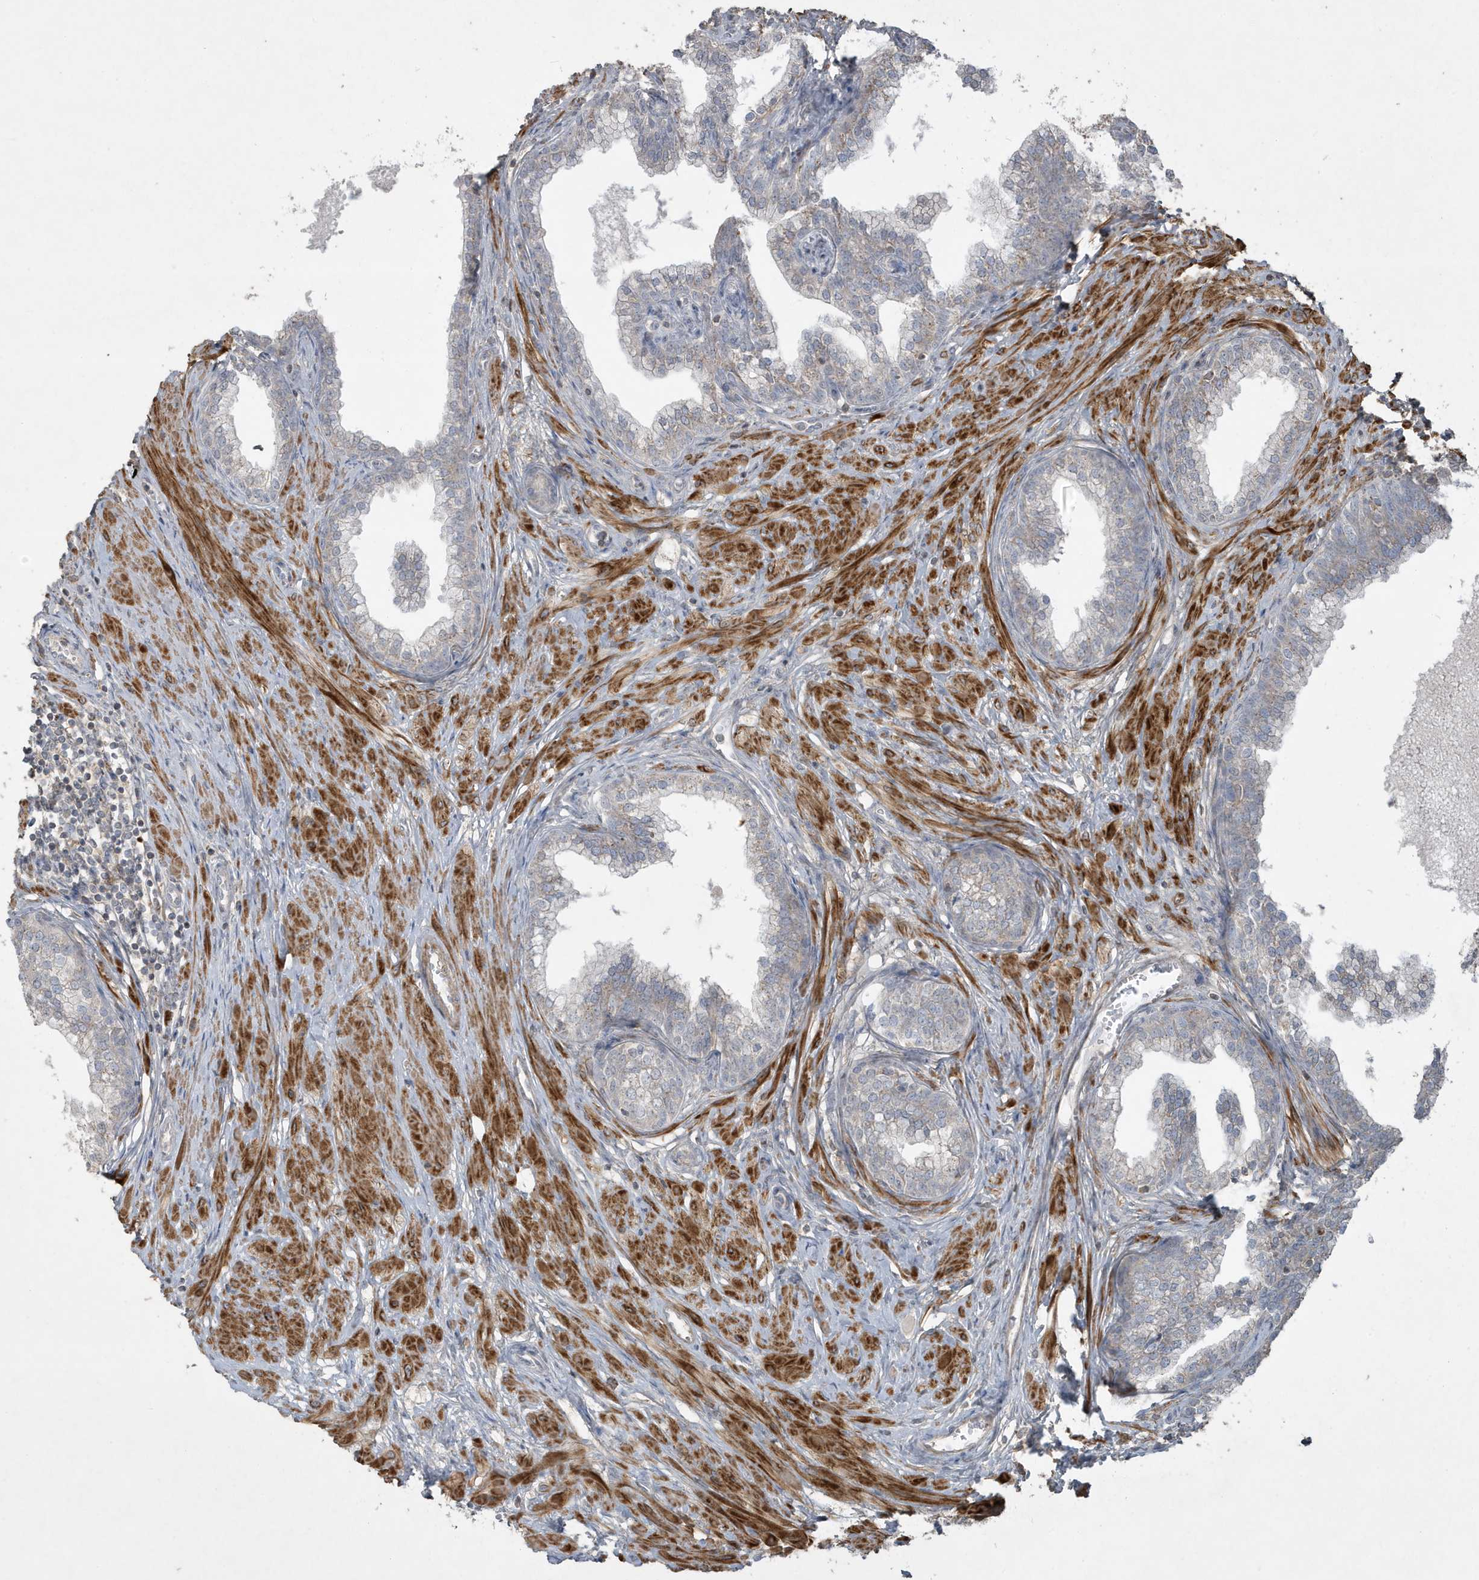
{"staining": {"intensity": "weak", "quantity": "25%-75%", "location": "cytoplasmic/membranous"}, "tissue": "prostate", "cell_type": "Glandular cells", "image_type": "normal", "snomed": [{"axis": "morphology", "description": "Normal tissue, NOS"}, {"axis": "morphology", "description": "Urothelial carcinoma, Low grade"}, {"axis": "topography", "description": "Urinary bladder"}, {"axis": "topography", "description": "Prostate"}], "caption": "This micrograph displays unremarkable prostate stained with IHC to label a protein in brown. The cytoplasmic/membranous of glandular cells show weak positivity for the protein. Nuclei are counter-stained blue.", "gene": "PRRT3", "patient": {"sex": "male", "age": 60}}